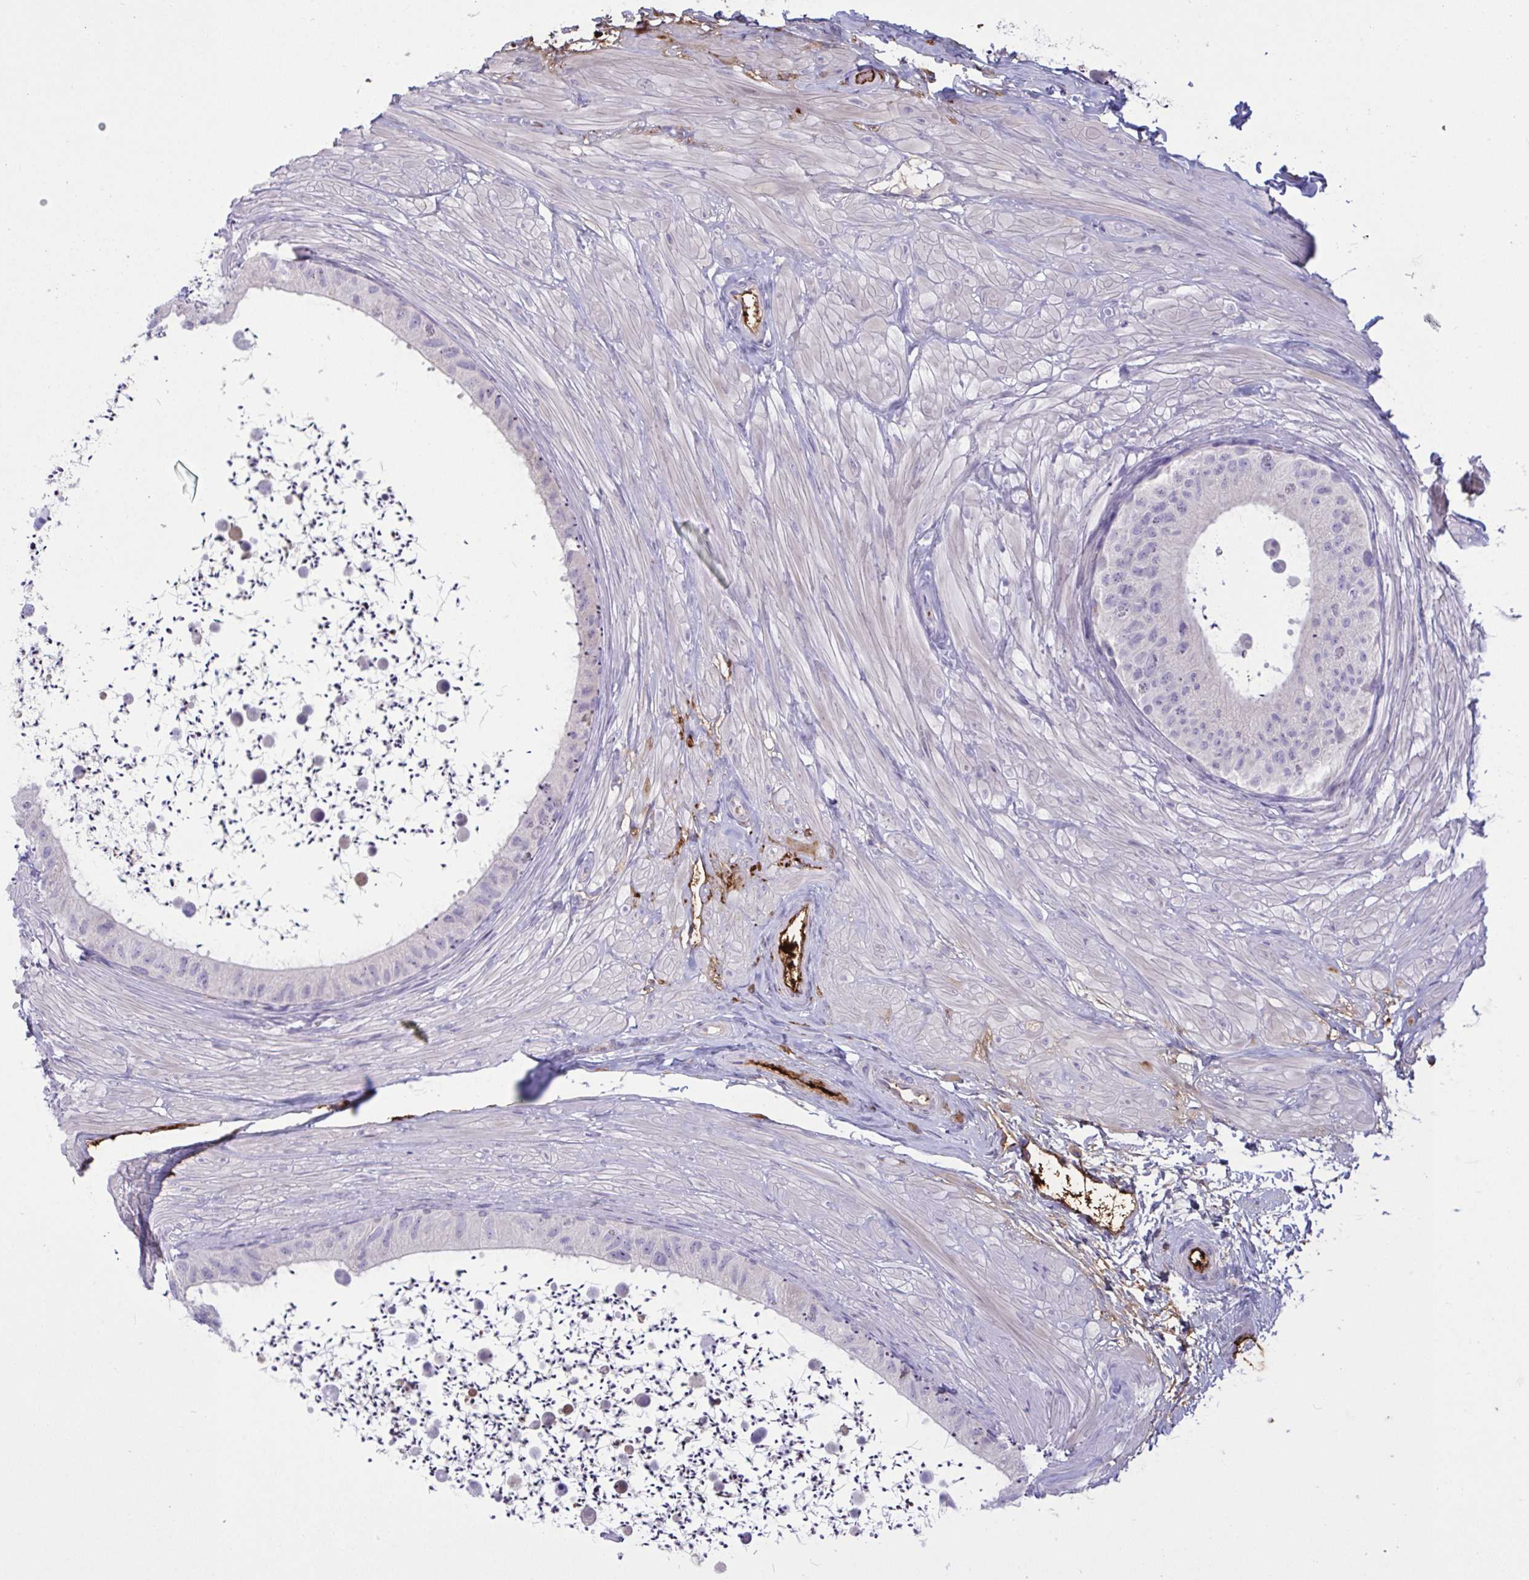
{"staining": {"intensity": "negative", "quantity": "none", "location": "none"}, "tissue": "epididymis", "cell_type": "Glandular cells", "image_type": "normal", "snomed": [{"axis": "morphology", "description": "Normal tissue, NOS"}, {"axis": "topography", "description": "Epididymis"}, {"axis": "topography", "description": "Peripheral nerve tissue"}], "caption": "Immunohistochemical staining of unremarkable human epididymis demonstrates no significant staining in glandular cells. The staining is performed using DAB brown chromogen with nuclei counter-stained in using hematoxylin.", "gene": "IL1R1", "patient": {"sex": "male", "age": 32}}